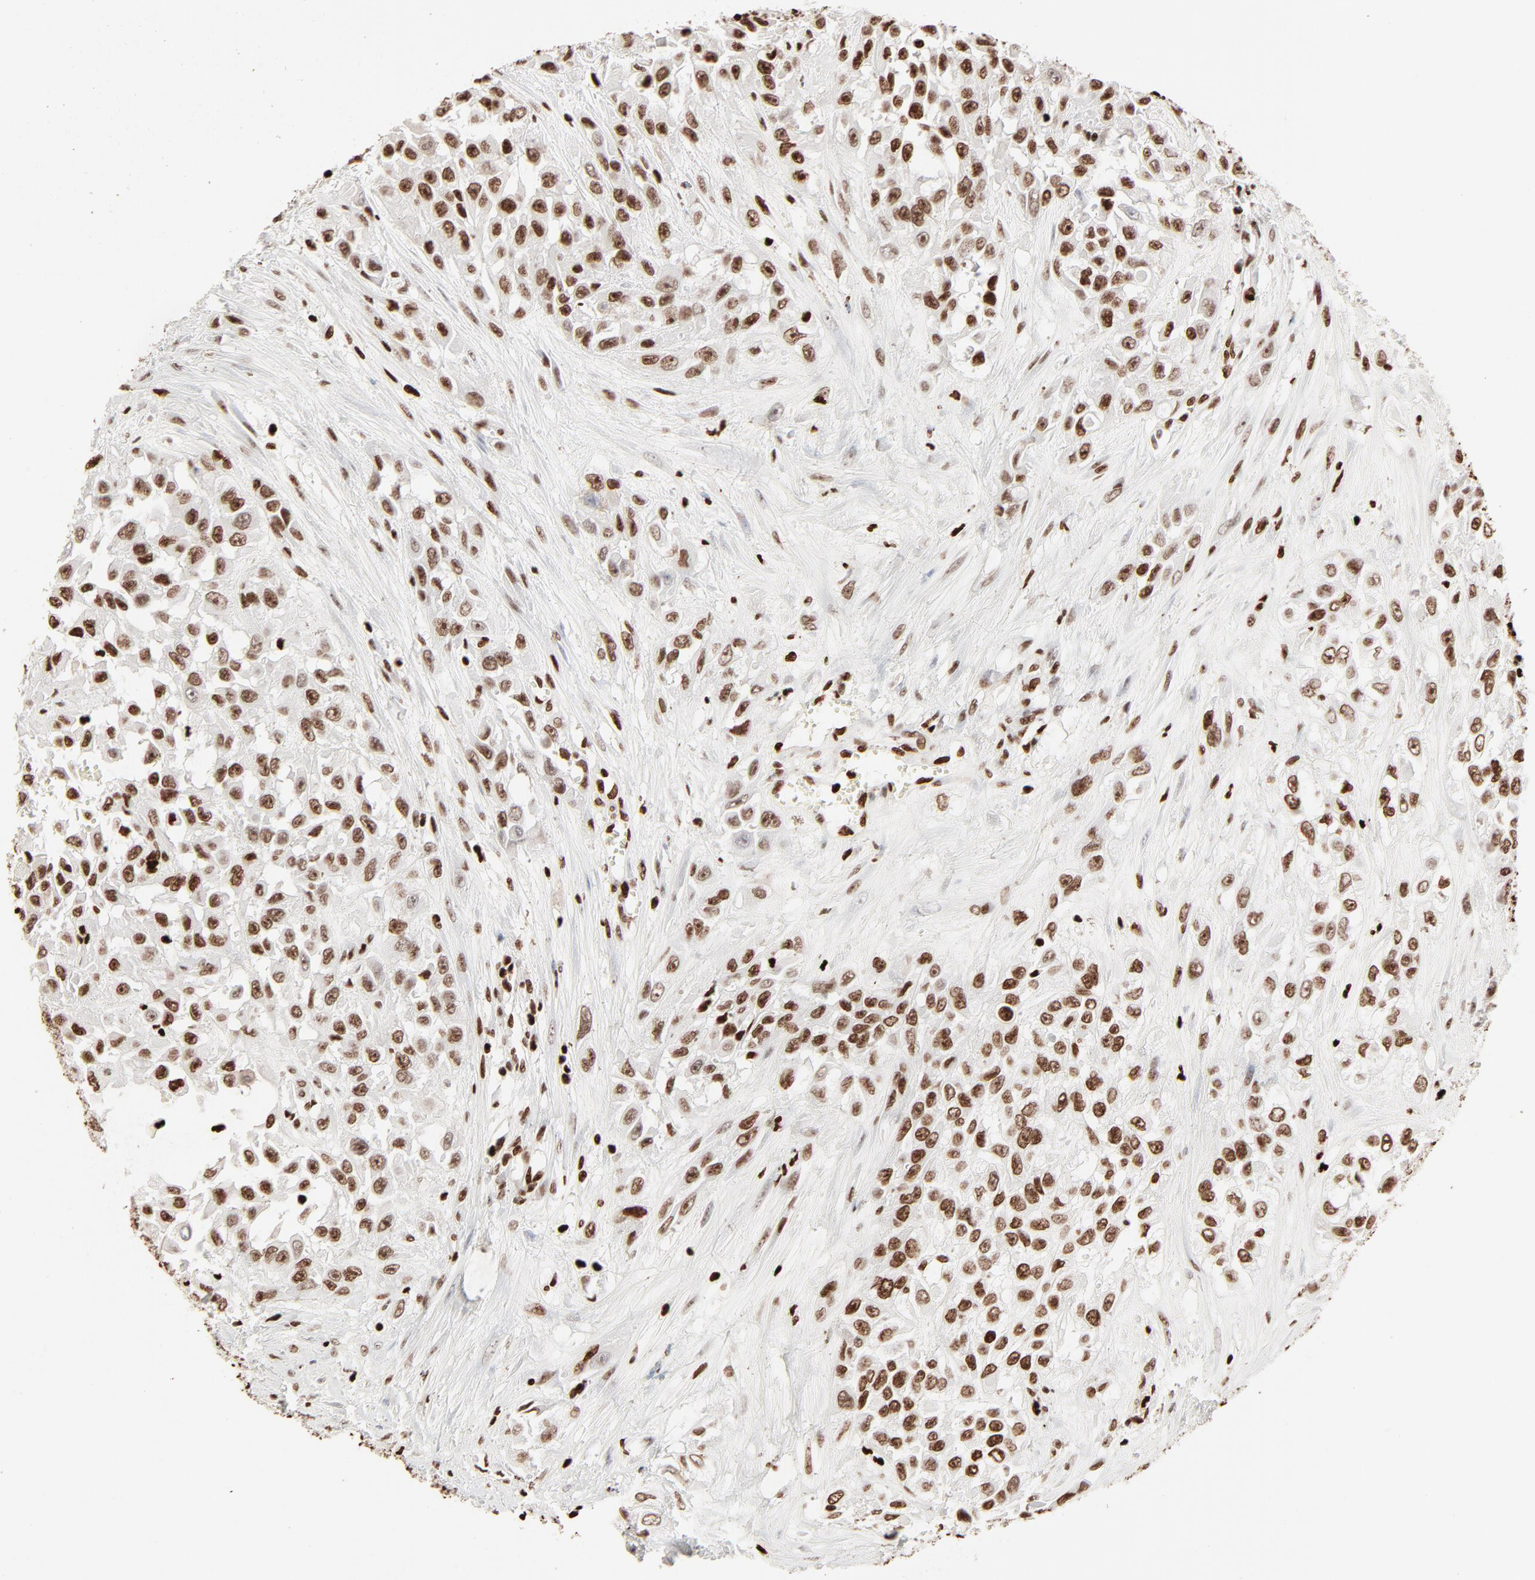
{"staining": {"intensity": "moderate", "quantity": ">75%", "location": "nuclear"}, "tissue": "urothelial cancer", "cell_type": "Tumor cells", "image_type": "cancer", "snomed": [{"axis": "morphology", "description": "Urothelial carcinoma, High grade"}, {"axis": "topography", "description": "Urinary bladder"}], "caption": "Immunohistochemical staining of urothelial cancer shows medium levels of moderate nuclear expression in about >75% of tumor cells.", "gene": "HMGB2", "patient": {"sex": "male", "age": 57}}